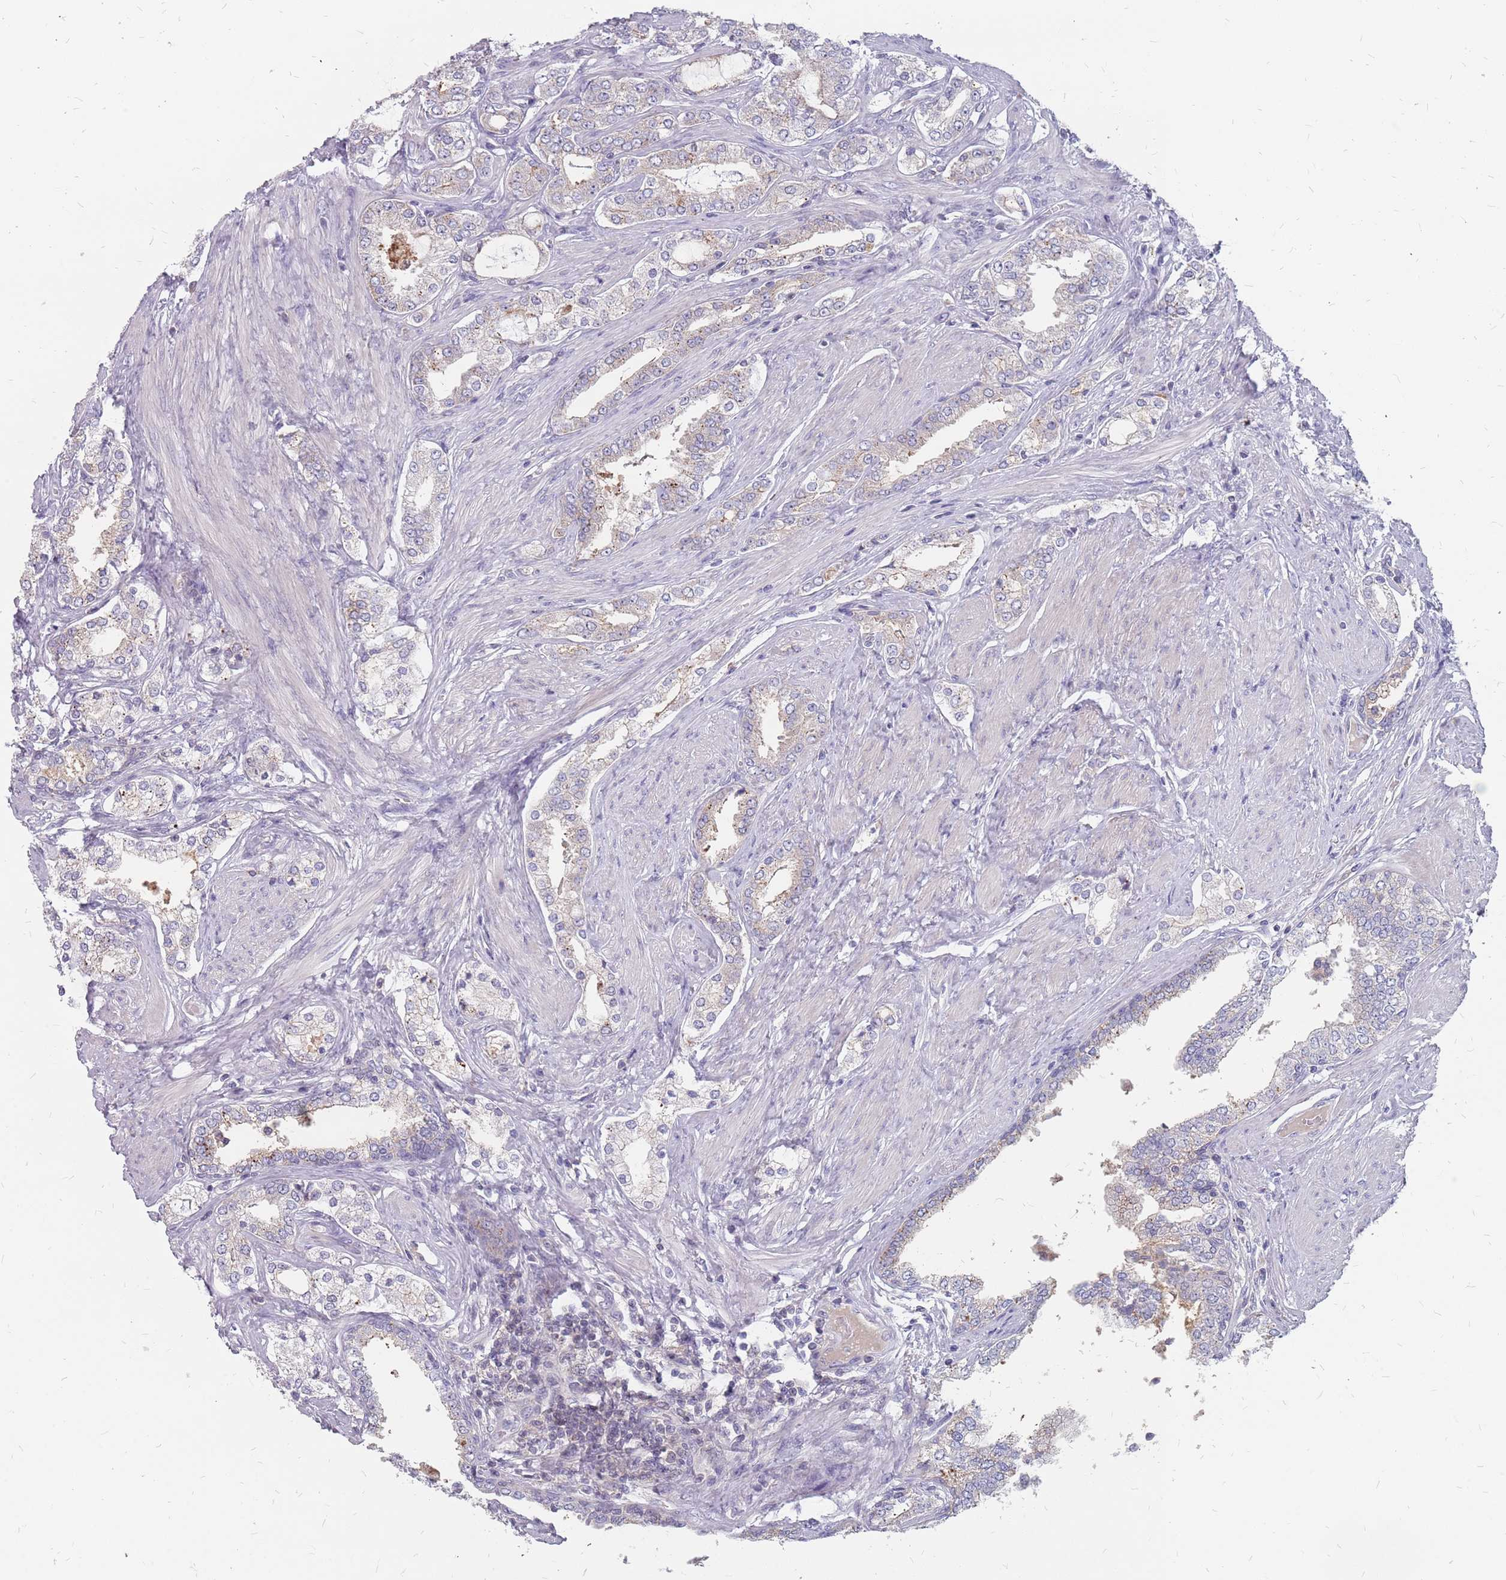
{"staining": {"intensity": "negative", "quantity": "none", "location": "none"}, "tissue": "prostate cancer", "cell_type": "Tumor cells", "image_type": "cancer", "snomed": [{"axis": "morphology", "description": "Adenocarcinoma, High grade"}, {"axis": "topography", "description": "Prostate"}], "caption": "The immunohistochemistry (IHC) image has no significant expression in tumor cells of prostate adenocarcinoma (high-grade) tissue.", "gene": "CMTR2", "patient": {"sex": "male", "age": 71}}